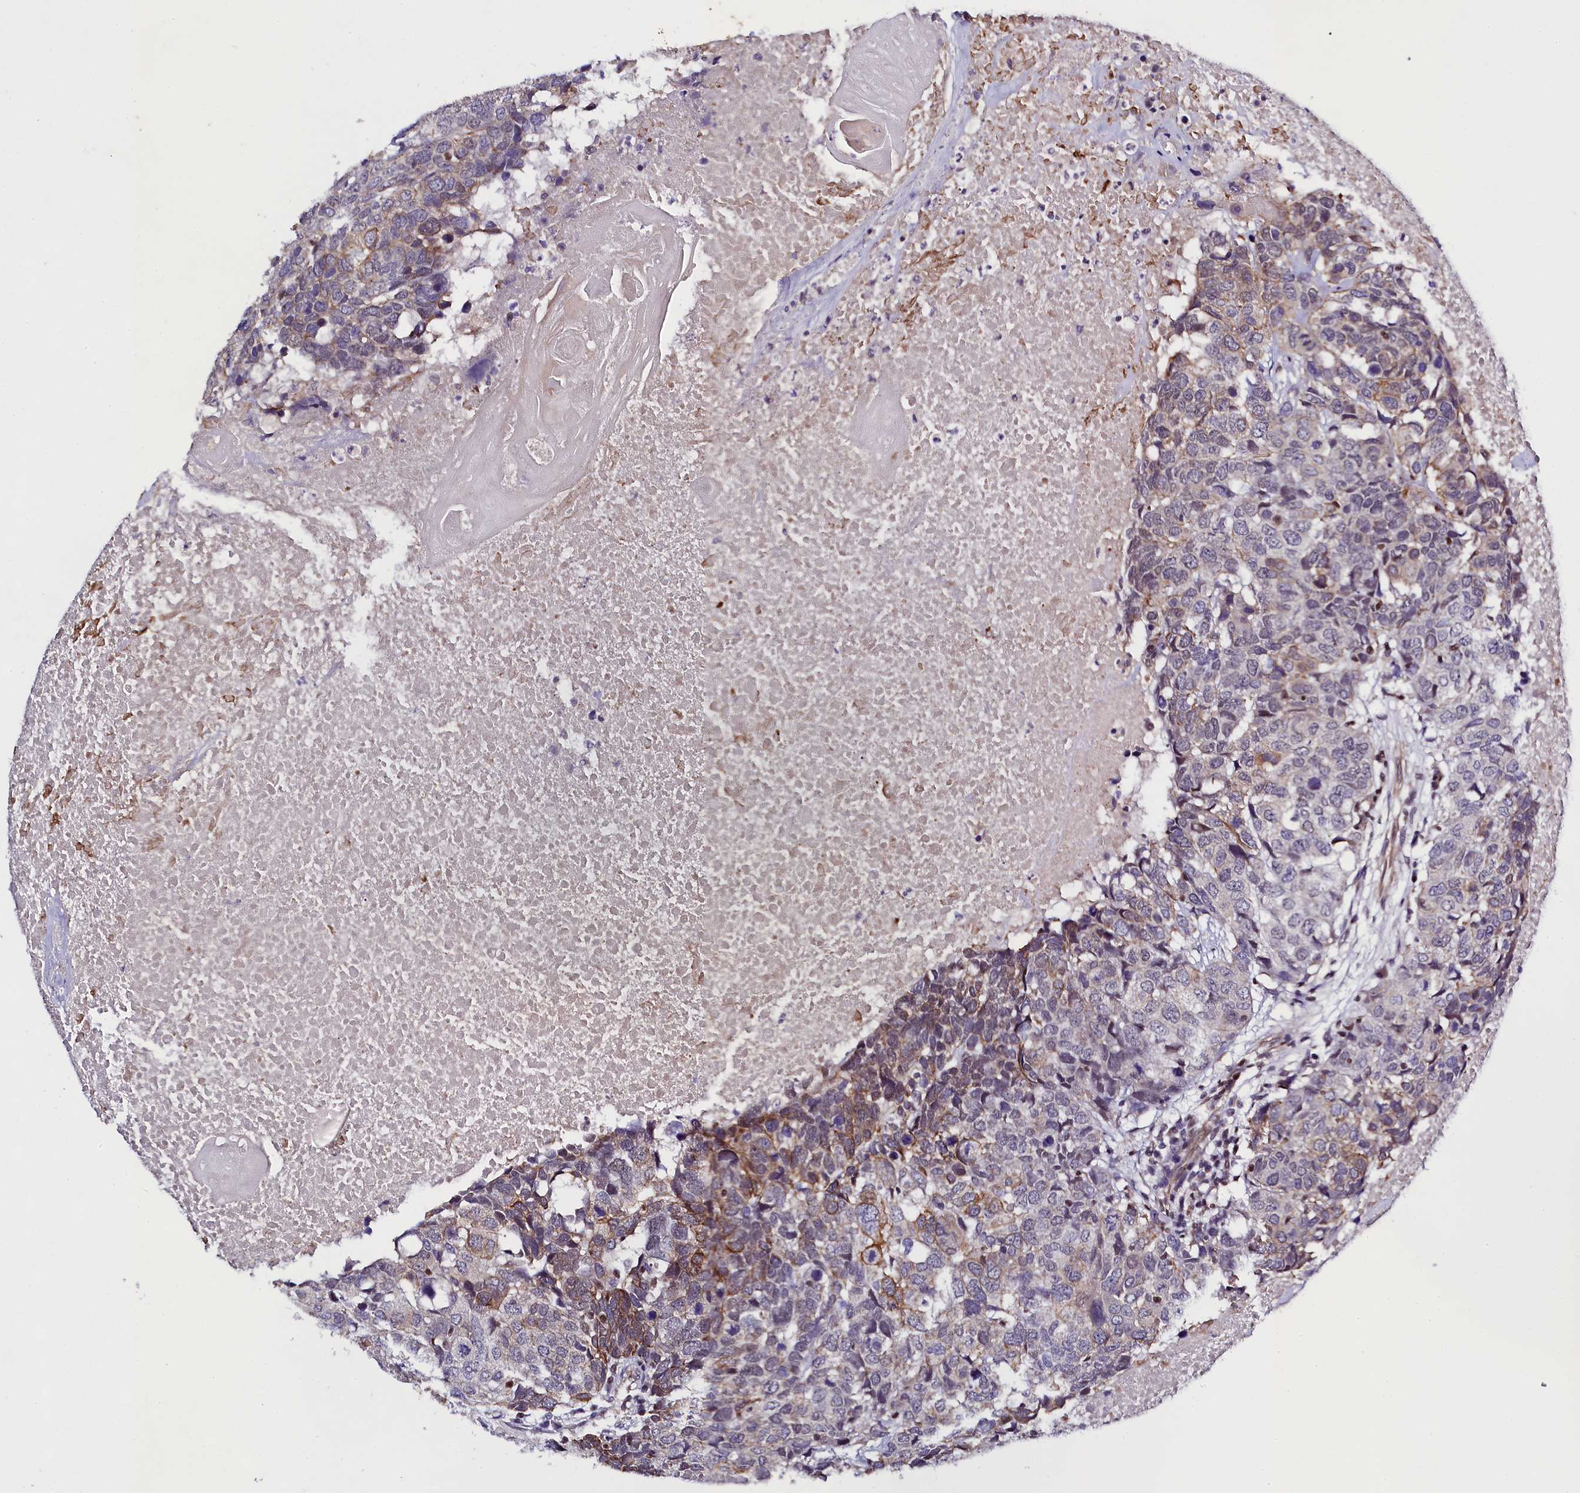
{"staining": {"intensity": "weak", "quantity": "<25%", "location": "cytoplasmic/membranous"}, "tissue": "head and neck cancer", "cell_type": "Tumor cells", "image_type": "cancer", "snomed": [{"axis": "morphology", "description": "Squamous cell carcinoma, NOS"}, {"axis": "topography", "description": "Head-Neck"}], "caption": "The photomicrograph reveals no staining of tumor cells in head and neck cancer (squamous cell carcinoma). (DAB (3,3'-diaminobenzidine) immunohistochemistry visualized using brightfield microscopy, high magnification).", "gene": "SP4", "patient": {"sex": "male", "age": 66}}